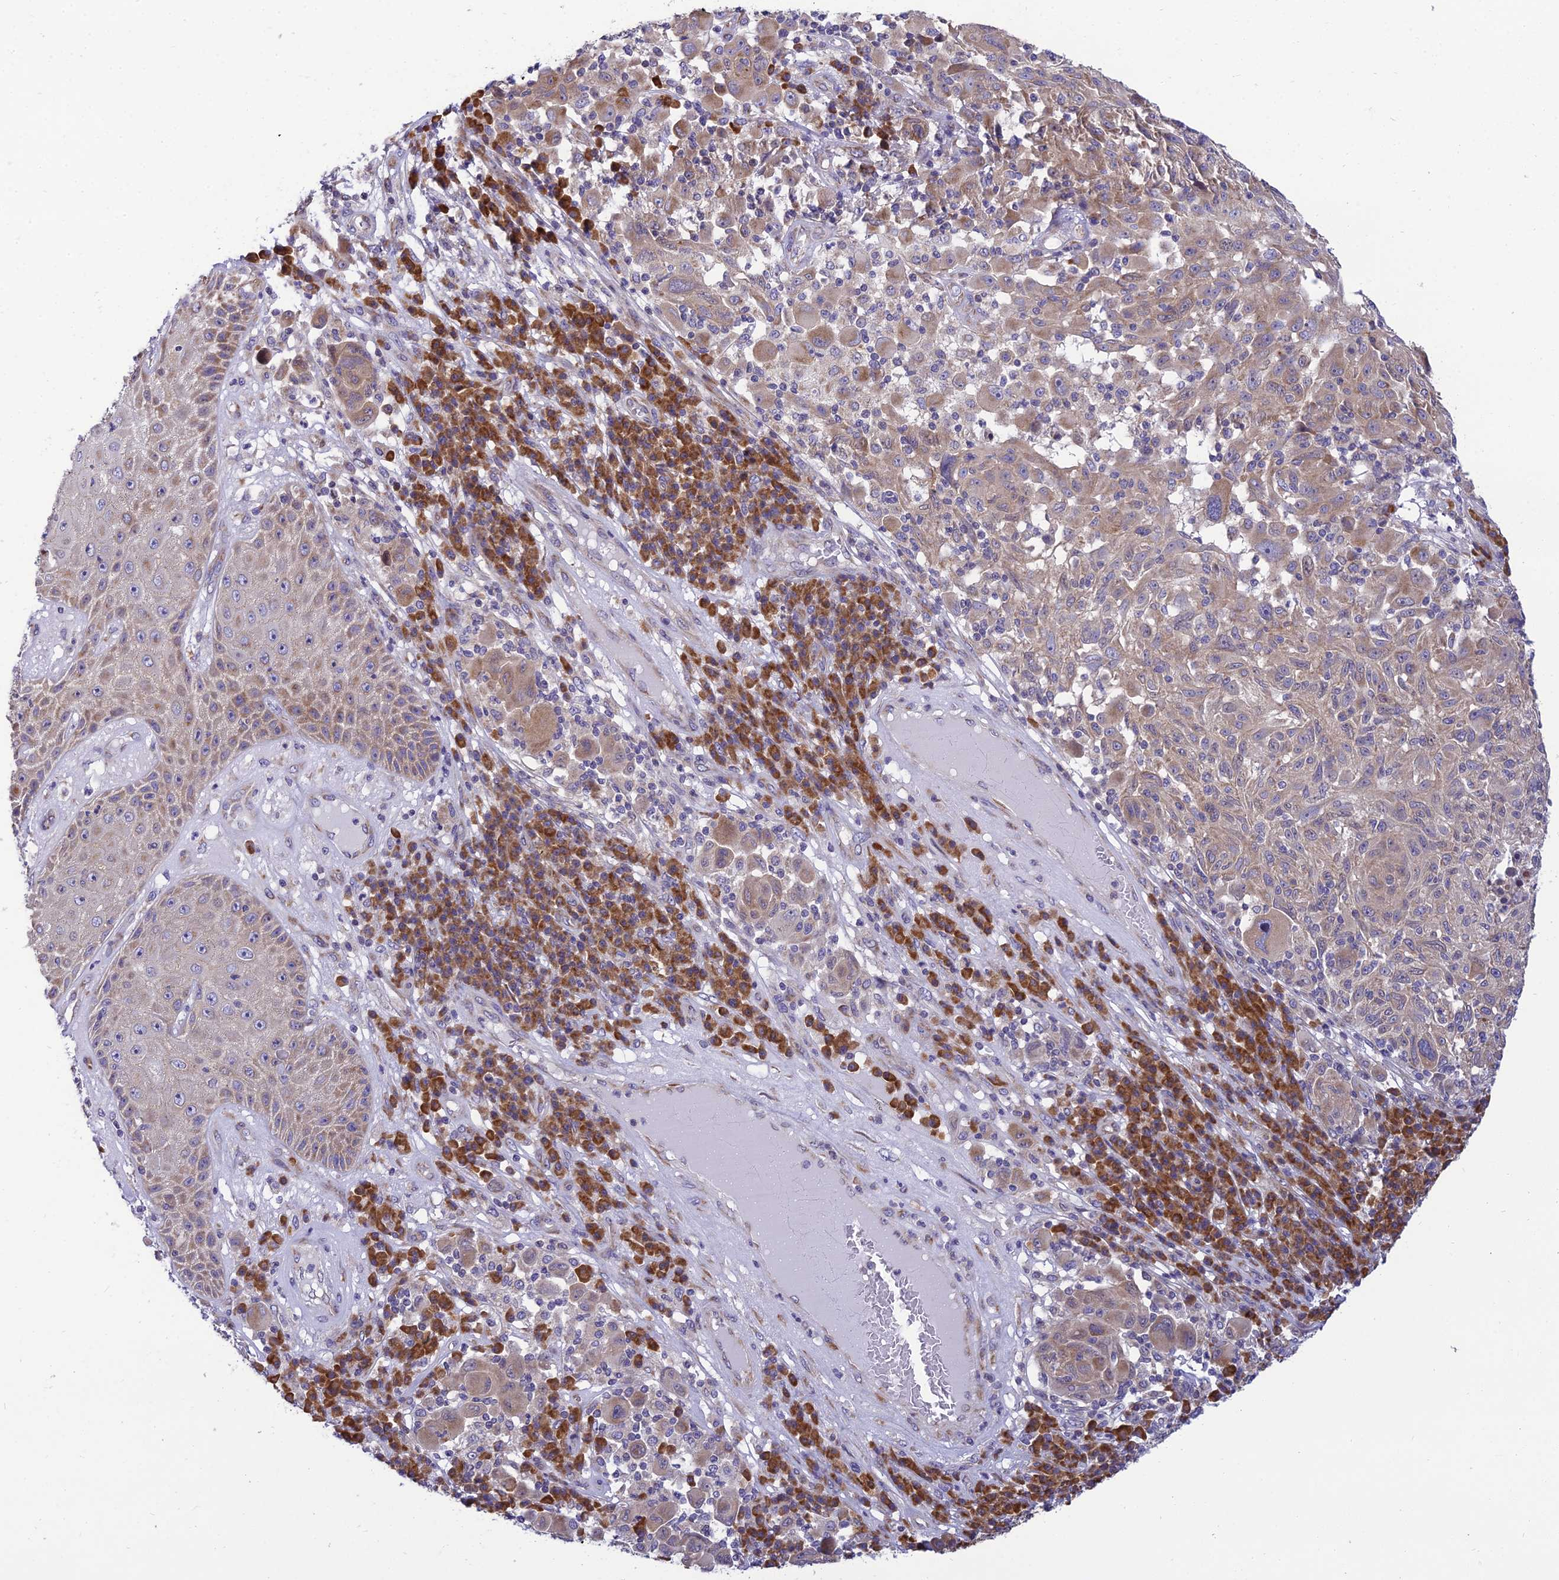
{"staining": {"intensity": "weak", "quantity": "25%-75%", "location": "cytoplasmic/membranous"}, "tissue": "melanoma", "cell_type": "Tumor cells", "image_type": "cancer", "snomed": [{"axis": "morphology", "description": "Malignant melanoma, NOS"}, {"axis": "topography", "description": "Skin"}], "caption": "Brown immunohistochemical staining in human malignant melanoma displays weak cytoplasmic/membranous positivity in approximately 25%-75% of tumor cells.", "gene": "CLCN7", "patient": {"sex": "male", "age": 53}}